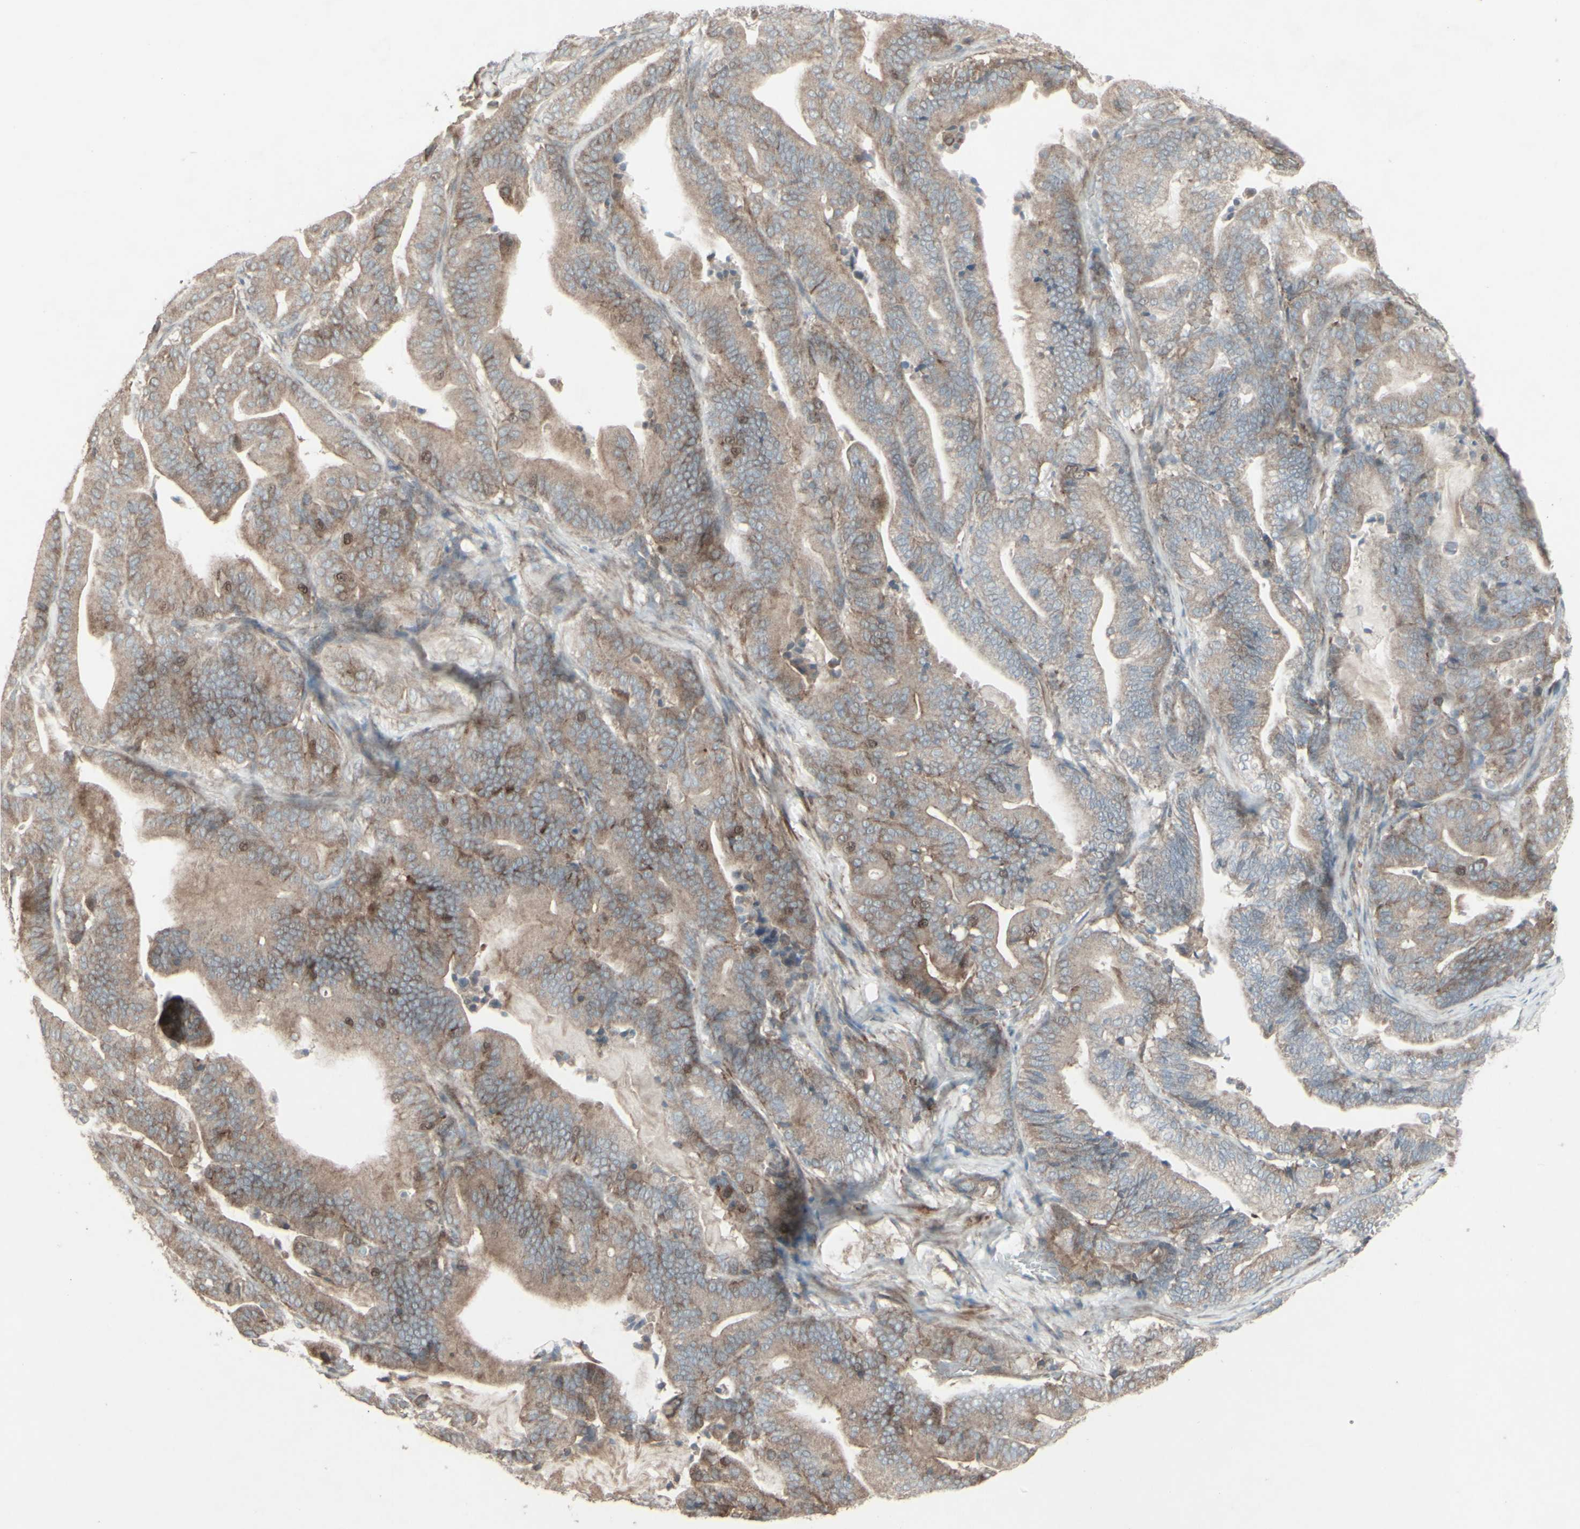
{"staining": {"intensity": "weak", "quantity": ">75%", "location": "cytoplasmic/membranous"}, "tissue": "pancreatic cancer", "cell_type": "Tumor cells", "image_type": "cancer", "snomed": [{"axis": "morphology", "description": "Adenocarcinoma, NOS"}, {"axis": "topography", "description": "Pancreas"}], "caption": "Immunohistochemical staining of human pancreatic cancer (adenocarcinoma) exhibits low levels of weak cytoplasmic/membranous protein staining in about >75% of tumor cells. Nuclei are stained in blue.", "gene": "GMNN", "patient": {"sex": "male", "age": 63}}